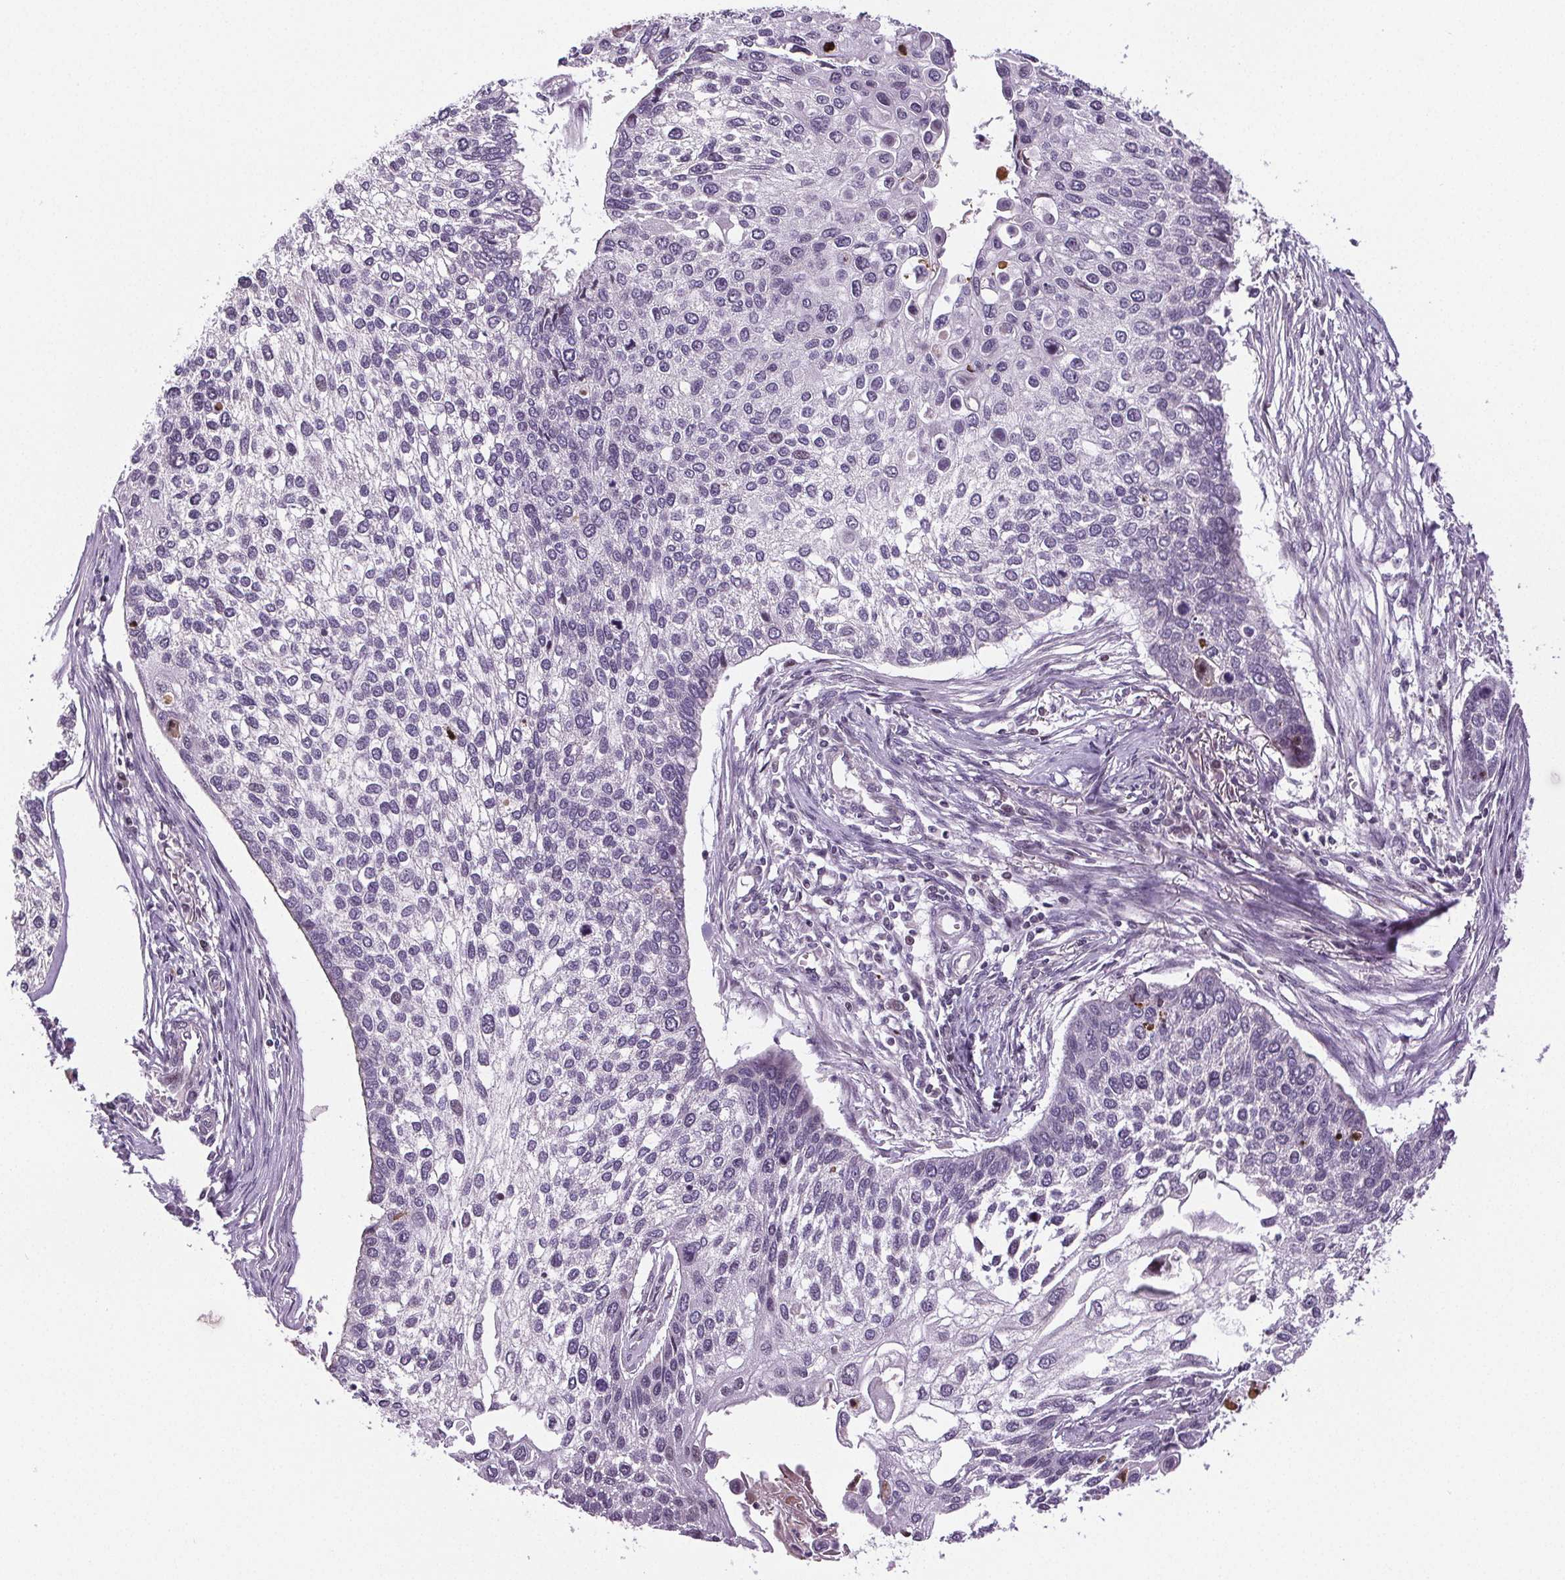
{"staining": {"intensity": "negative", "quantity": "none", "location": "none"}, "tissue": "lung cancer", "cell_type": "Tumor cells", "image_type": "cancer", "snomed": [{"axis": "morphology", "description": "Squamous cell carcinoma, NOS"}, {"axis": "morphology", "description": "Squamous cell carcinoma, metastatic, NOS"}, {"axis": "topography", "description": "Lung"}], "caption": "Lung cancer (metastatic squamous cell carcinoma) stained for a protein using immunohistochemistry displays no positivity tumor cells.", "gene": "SUCLA2", "patient": {"sex": "male", "age": 63}}